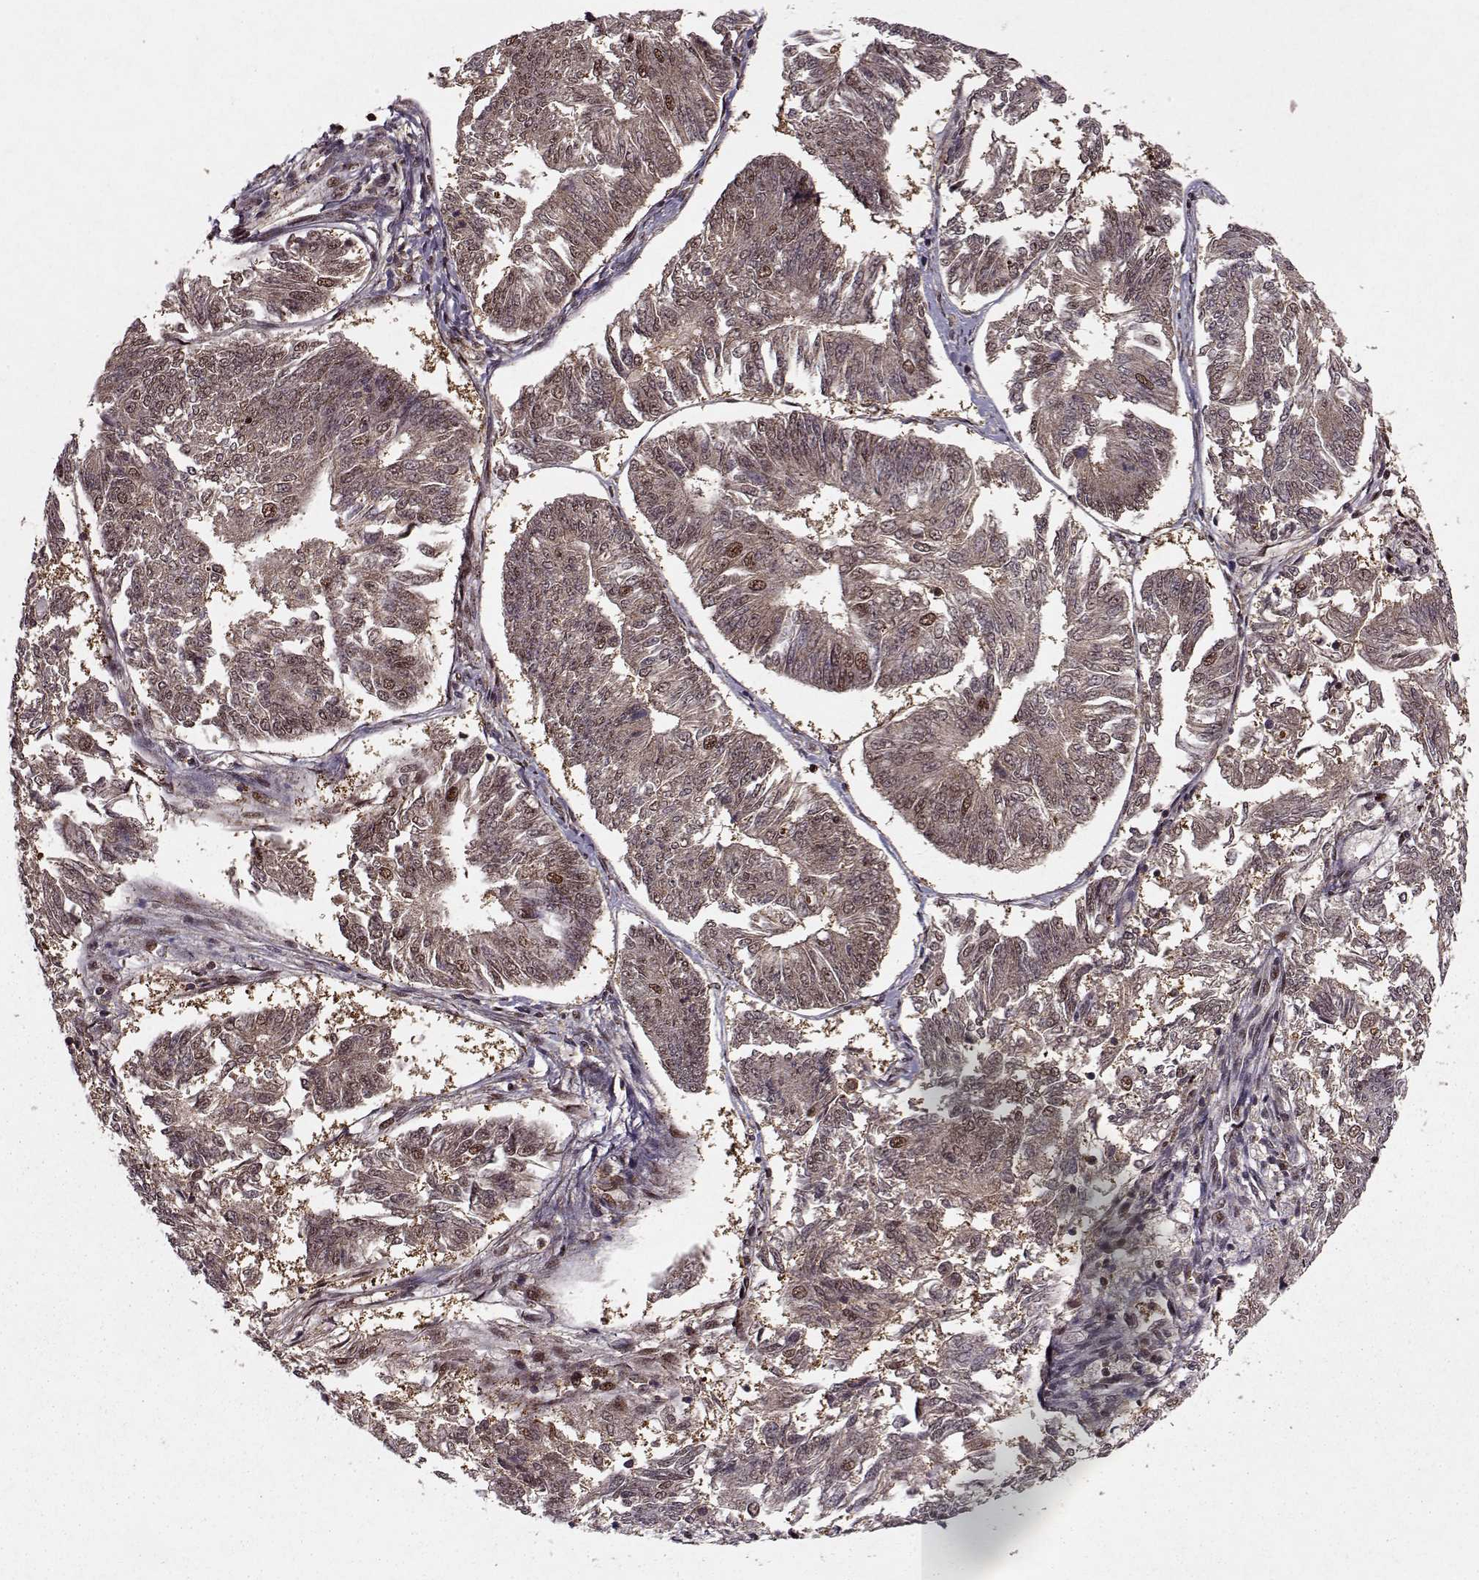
{"staining": {"intensity": "weak", "quantity": ">75%", "location": "cytoplasmic/membranous"}, "tissue": "endometrial cancer", "cell_type": "Tumor cells", "image_type": "cancer", "snomed": [{"axis": "morphology", "description": "Adenocarcinoma, NOS"}, {"axis": "topography", "description": "Endometrium"}], "caption": "Immunohistochemistry (IHC) (DAB) staining of endometrial cancer (adenocarcinoma) displays weak cytoplasmic/membranous protein positivity in approximately >75% of tumor cells. The protein of interest is shown in brown color, while the nuclei are stained blue.", "gene": "PSMA7", "patient": {"sex": "female", "age": 58}}